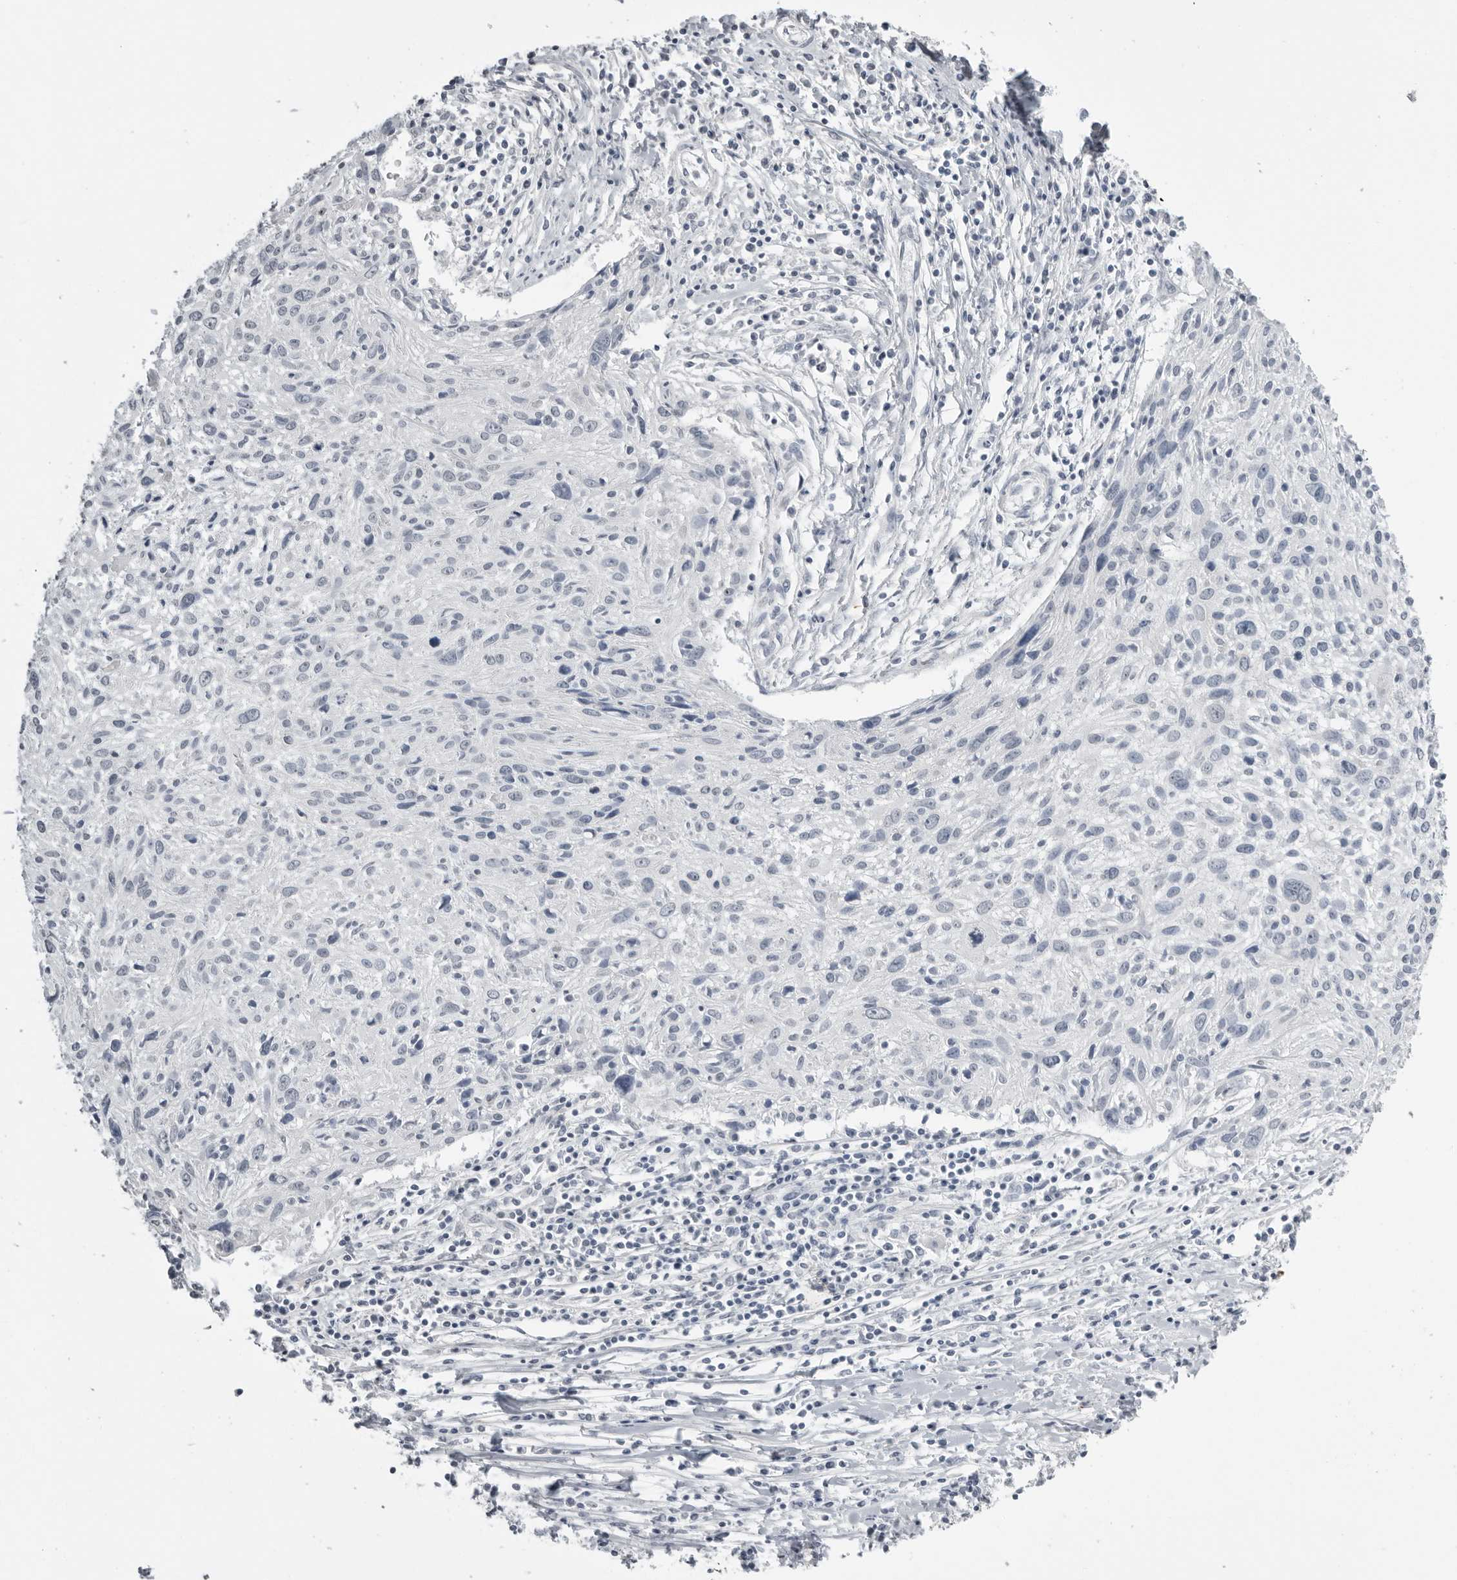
{"staining": {"intensity": "negative", "quantity": "none", "location": "none"}, "tissue": "cervical cancer", "cell_type": "Tumor cells", "image_type": "cancer", "snomed": [{"axis": "morphology", "description": "Squamous cell carcinoma, NOS"}, {"axis": "topography", "description": "Cervix"}], "caption": "Cervical squamous cell carcinoma was stained to show a protein in brown. There is no significant staining in tumor cells. The staining is performed using DAB (3,3'-diaminobenzidine) brown chromogen with nuclei counter-stained in using hematoxylin.", "gene": "SERPINF2", "patient": {"sex": "female", "age": 51}}